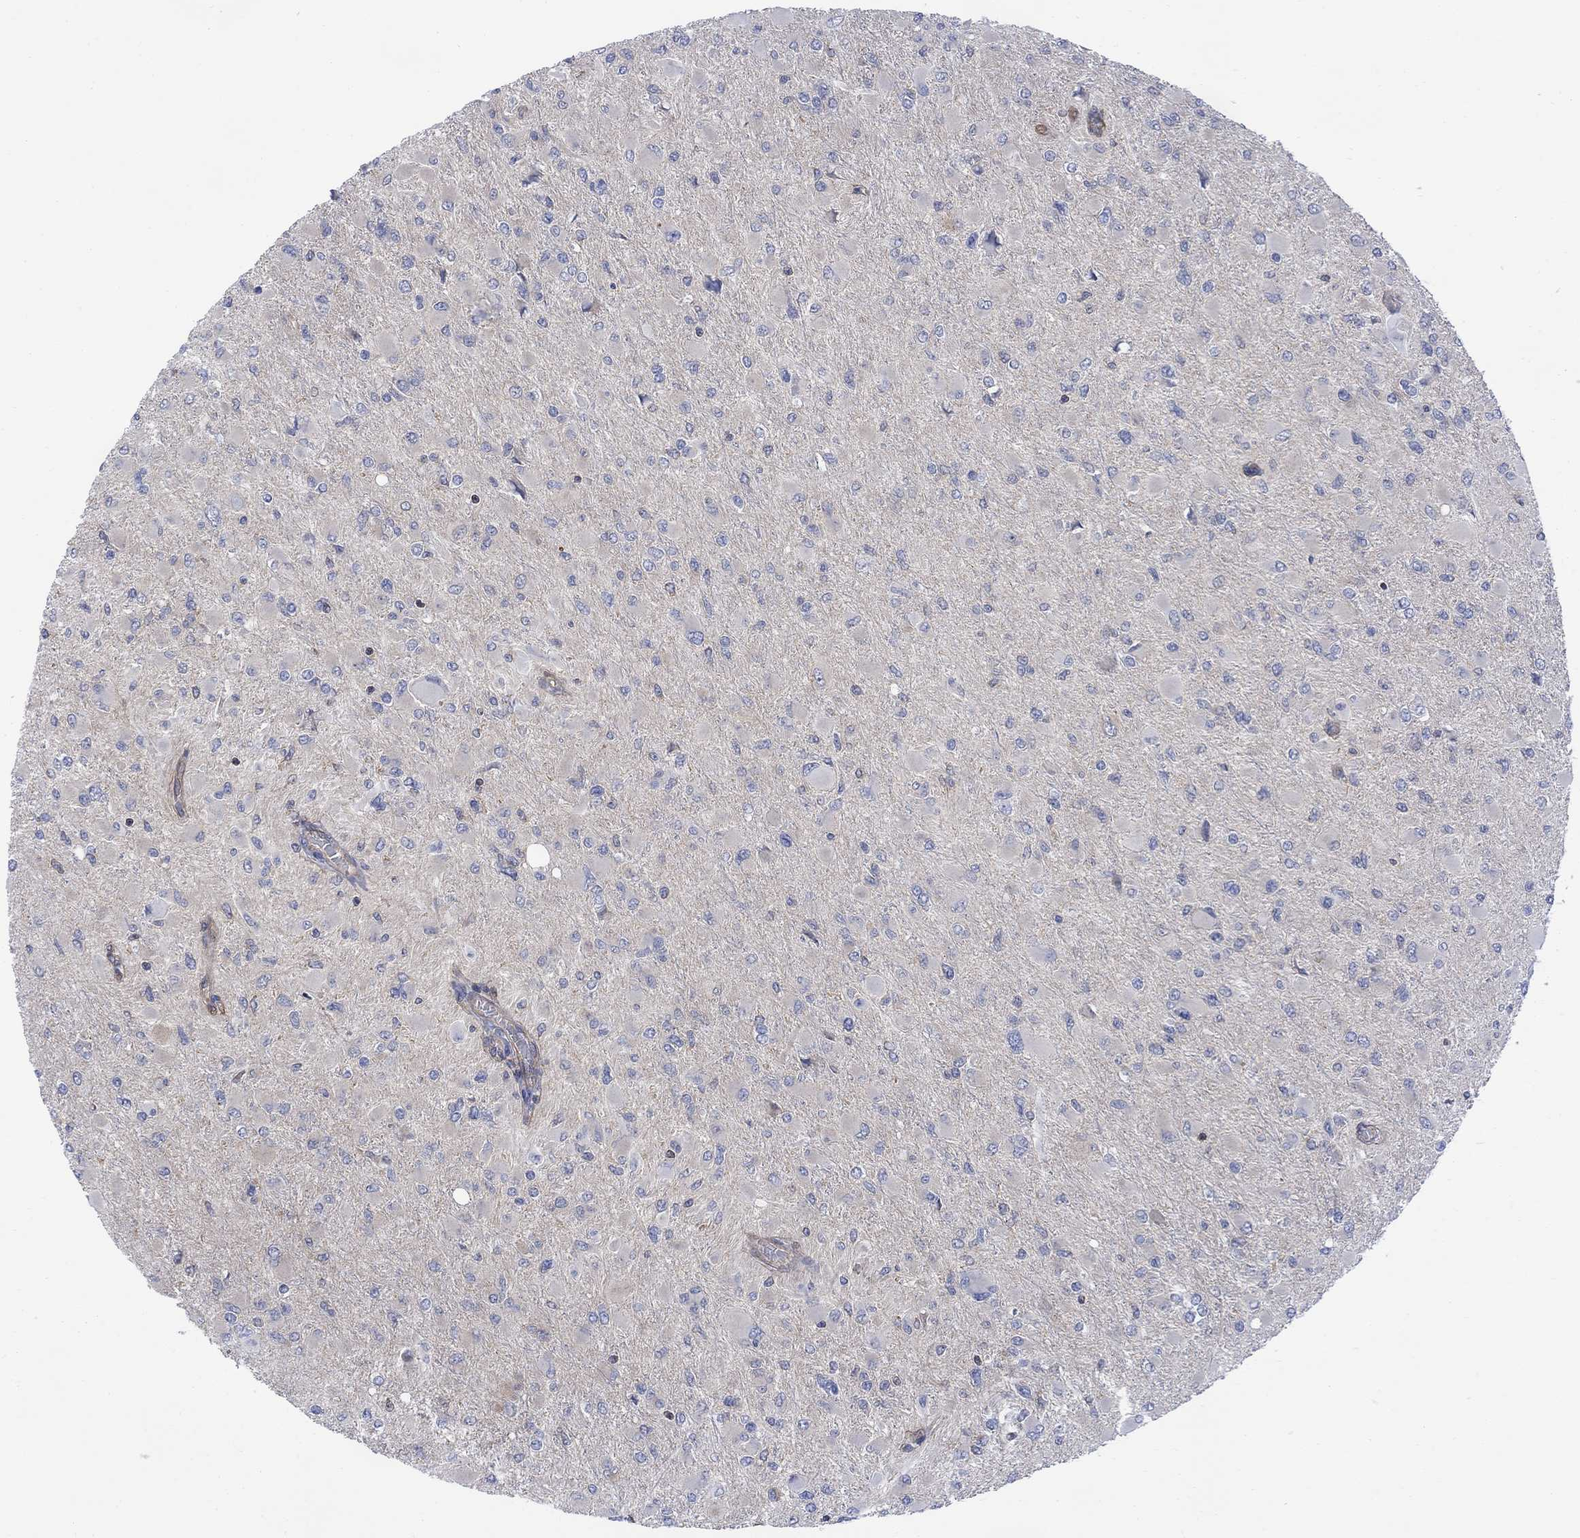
{"staining": {"intensity": "negative", "quantity": "none", "location": "none"}, "tissue": "glioma", "cell_type": "Tumor cells", "image_type": "cancer", "snomed": [{"axis": "morphology", "description": "Glioma, malignant, High grade"}, {"axis": "topography", "description": "Cerebral cortex"}], "caption": "DAB immunohistochemical staining of human malignant glioma (high-grade) exhibits no significant expression in tumor cells.", "gene": "GBP5", "patient": {"sex": "female", "age": 36}}